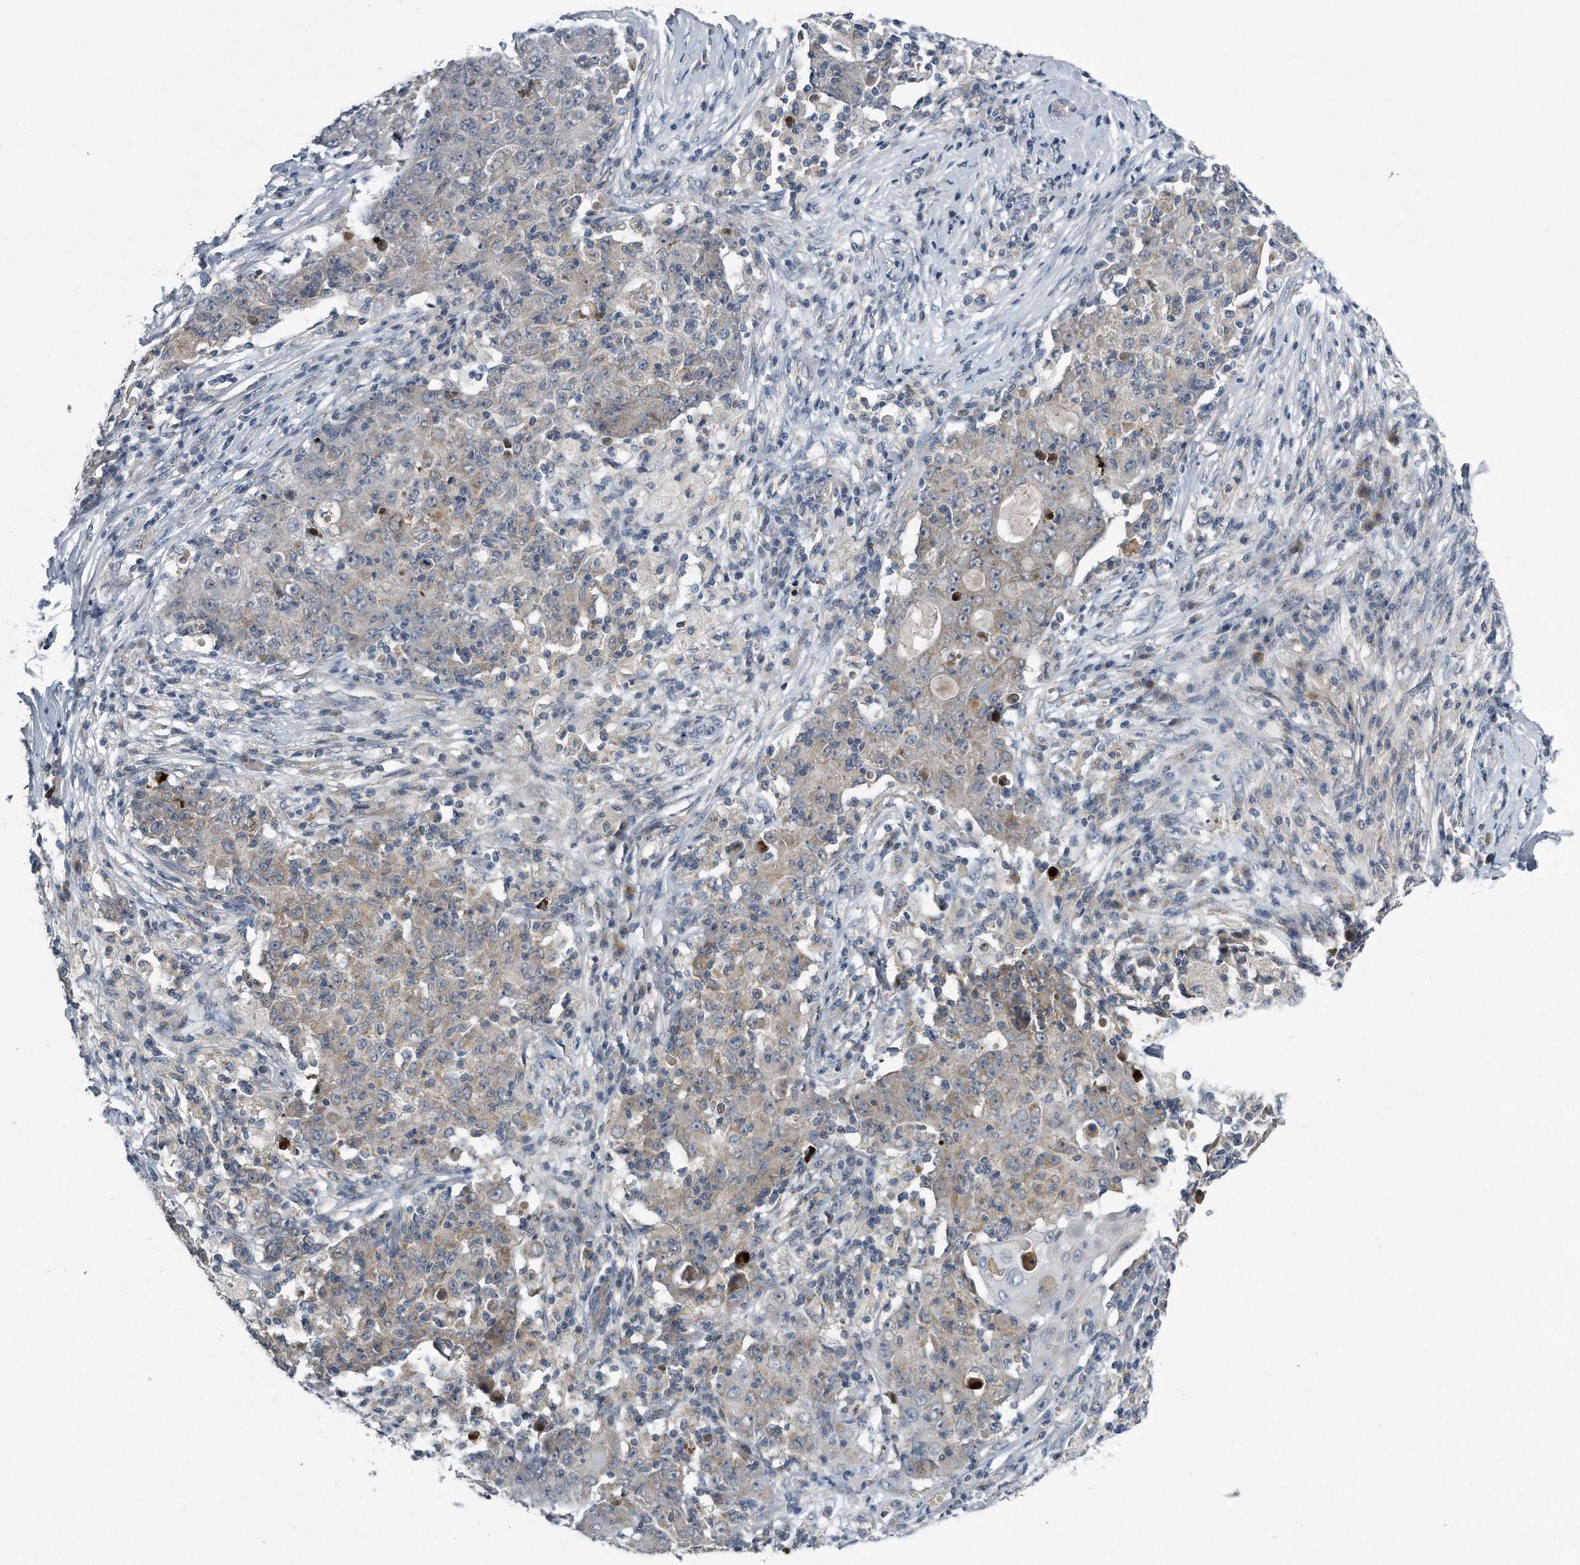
{"staining": {"intensity": "weak", "quantity": "<25%", "location": "cytoplasmic/membranous"}, "tissue": "ovarian cancer", "cell_type": "Tumor cells", "image_type": "cancer", "snomed": [{"axis": "morphology", "description": "Carcinoma, endometroid"}, {"axis": "topography", "description": "Ovary"}], "caption": "Tumor cells show no significant protein expression in ovarian endometroid carcinoma.", "gene": "LYRM4", "patient": {"sex": "female", "age": 42}}